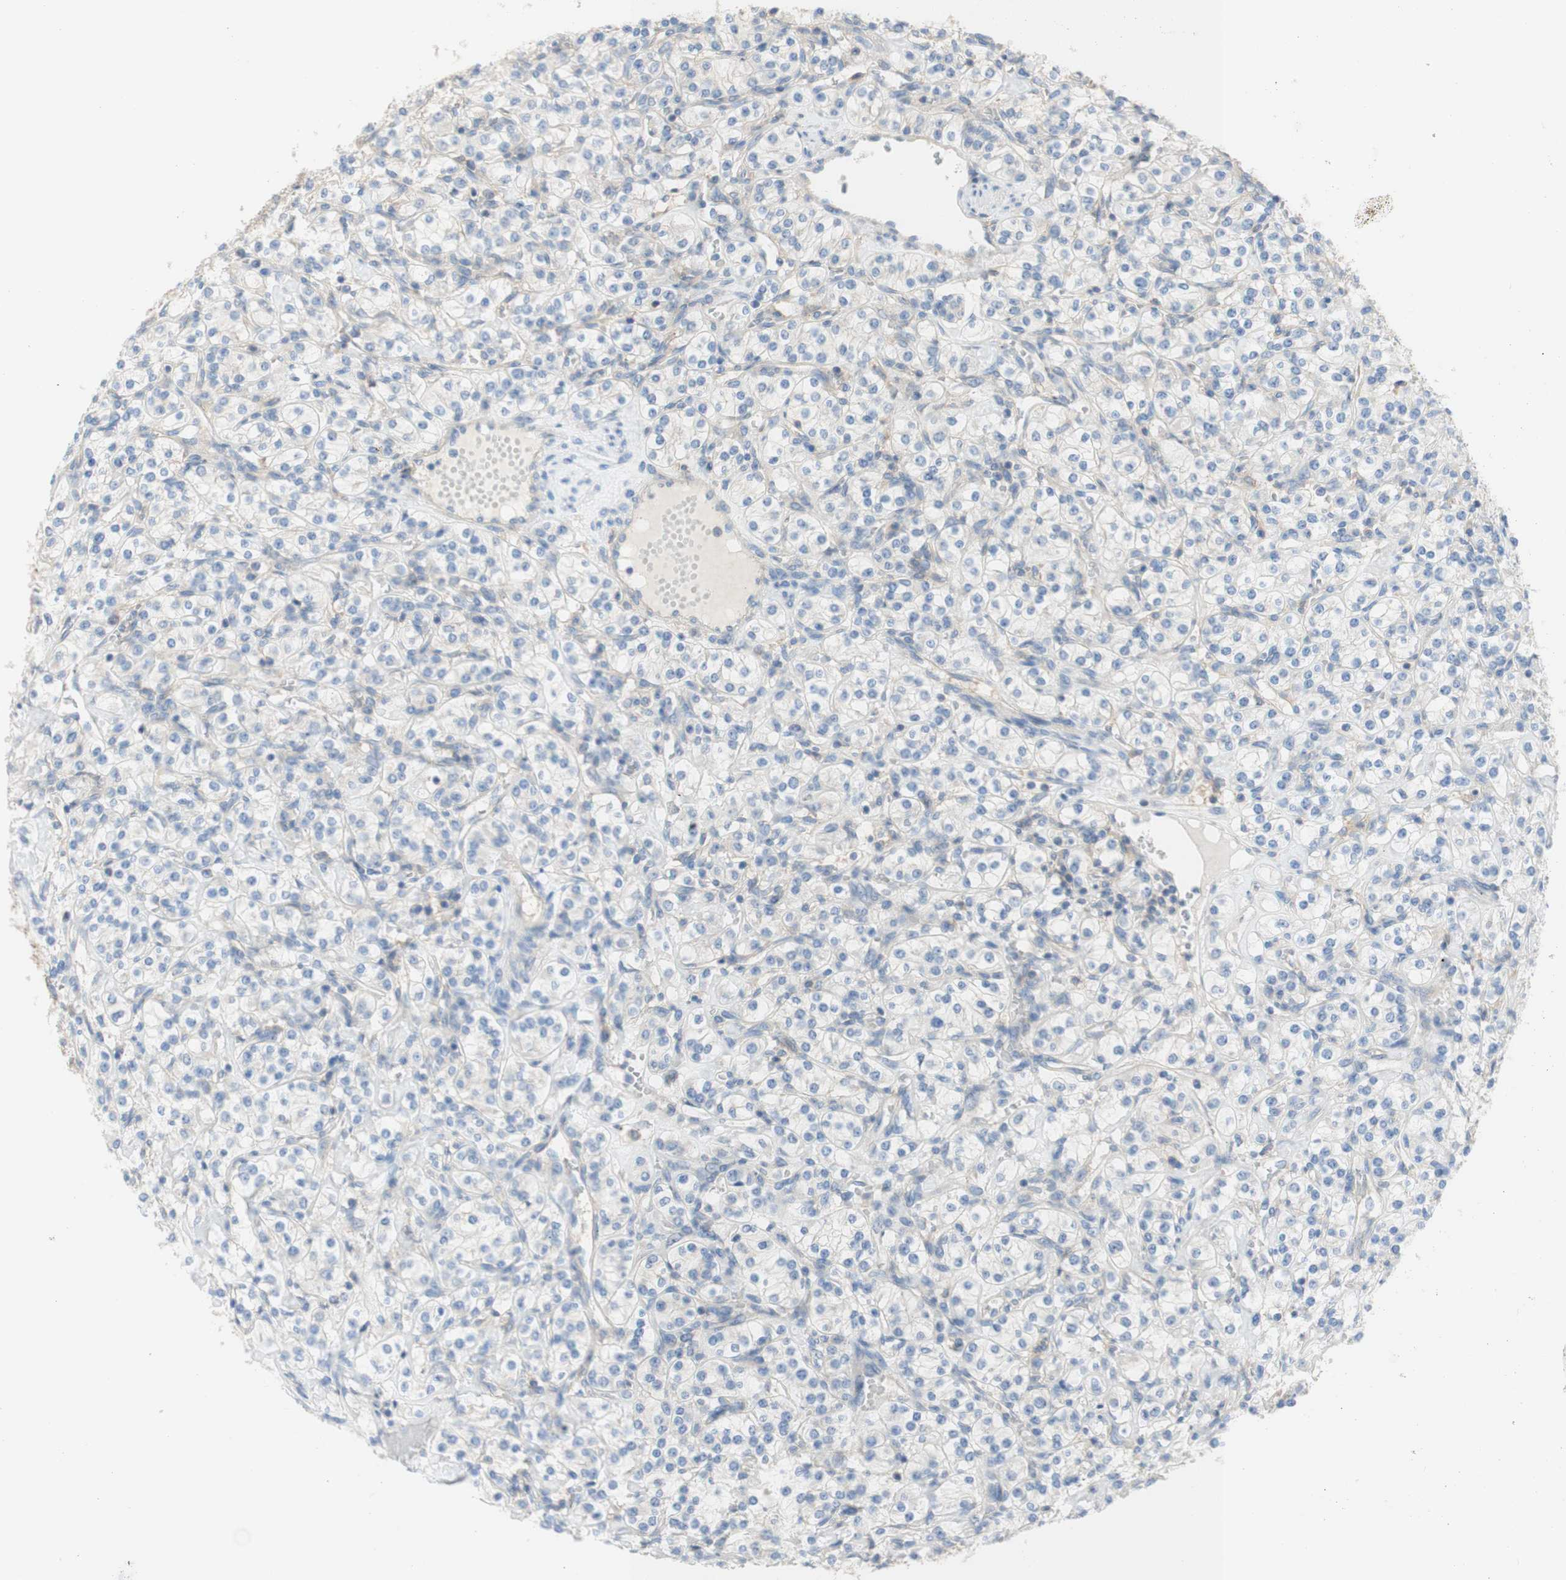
{"staining": {"intensity": "negative", "quantity": "none", "location": "none"}, "tissue": "renal cancer", "cell_type": "Tumor cells", "image_type": "cancer", "snomed": [{"axis": "morphology", "description": "Adenocarcinoma, NOS"}, {"axis": "topography", "description": "Kidney"}], "caption": "The micrograph shows no staining of tumor cells in renal cancer.", "gene": "ATP2B1", "patient": {"sex": "male", "age": 77}}